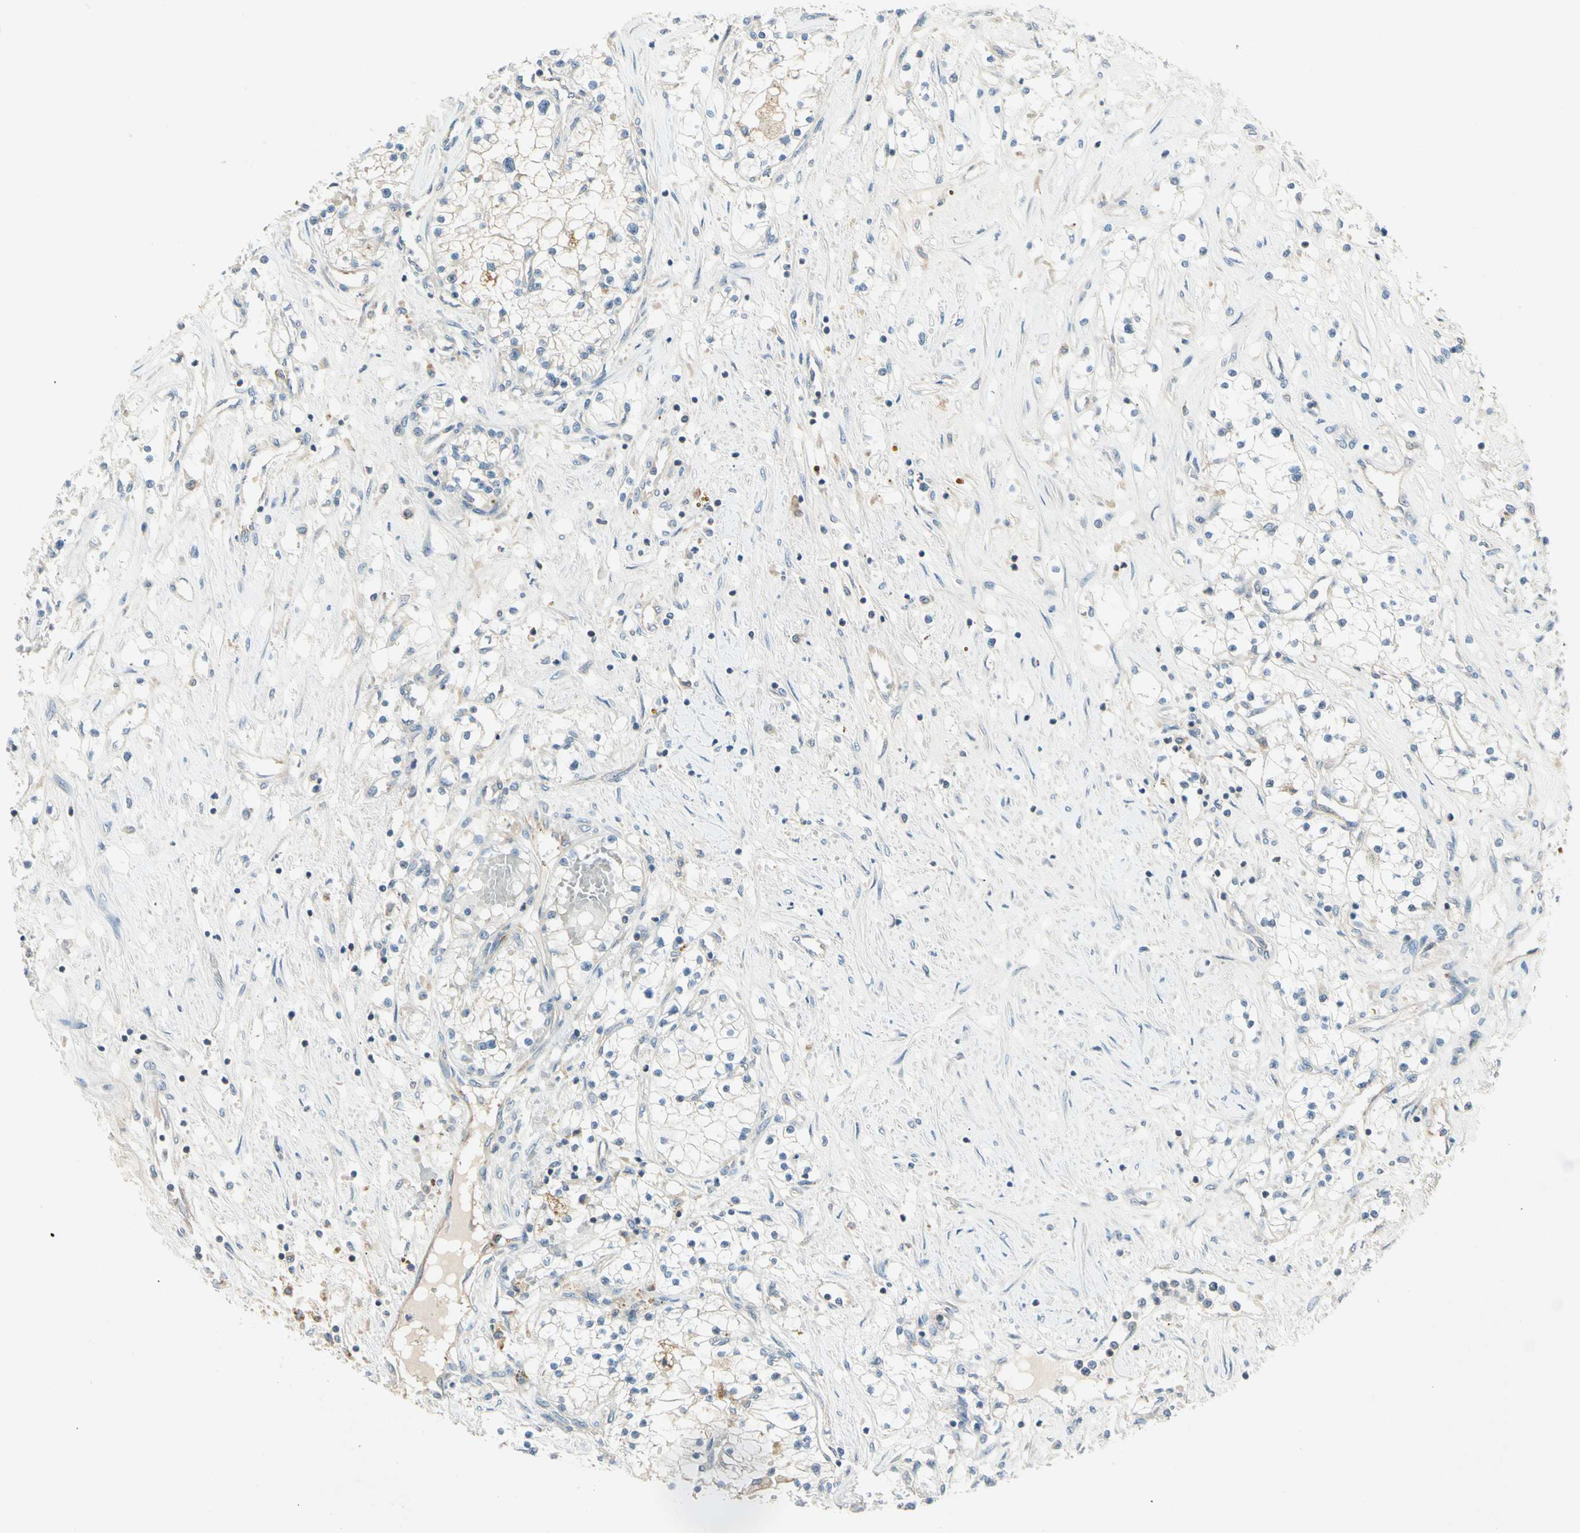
{"staining": {"intensity": "negative", "quantity": "none", "location": "none"}, "tissue": "renal cancer", "cell_type": "Tumor cells", "image_type": "cancer", "snomed": [{"axis": "morphology", "description": "Adenocarcinoma, NOS"}, {"axis": "topography", "description": "Kidney"}], "caption": "Immunohistochemical staining of human adenocarcinoma (renal) exhibits no significant expression in tumor cells. Brightfield microscopy of immunohistochemistry stained with DAB (brown) and hematoxylin (blue), captured at high magnification.", "gene": "IL1R1", "patient": {"sex": "male", "age": 68}}